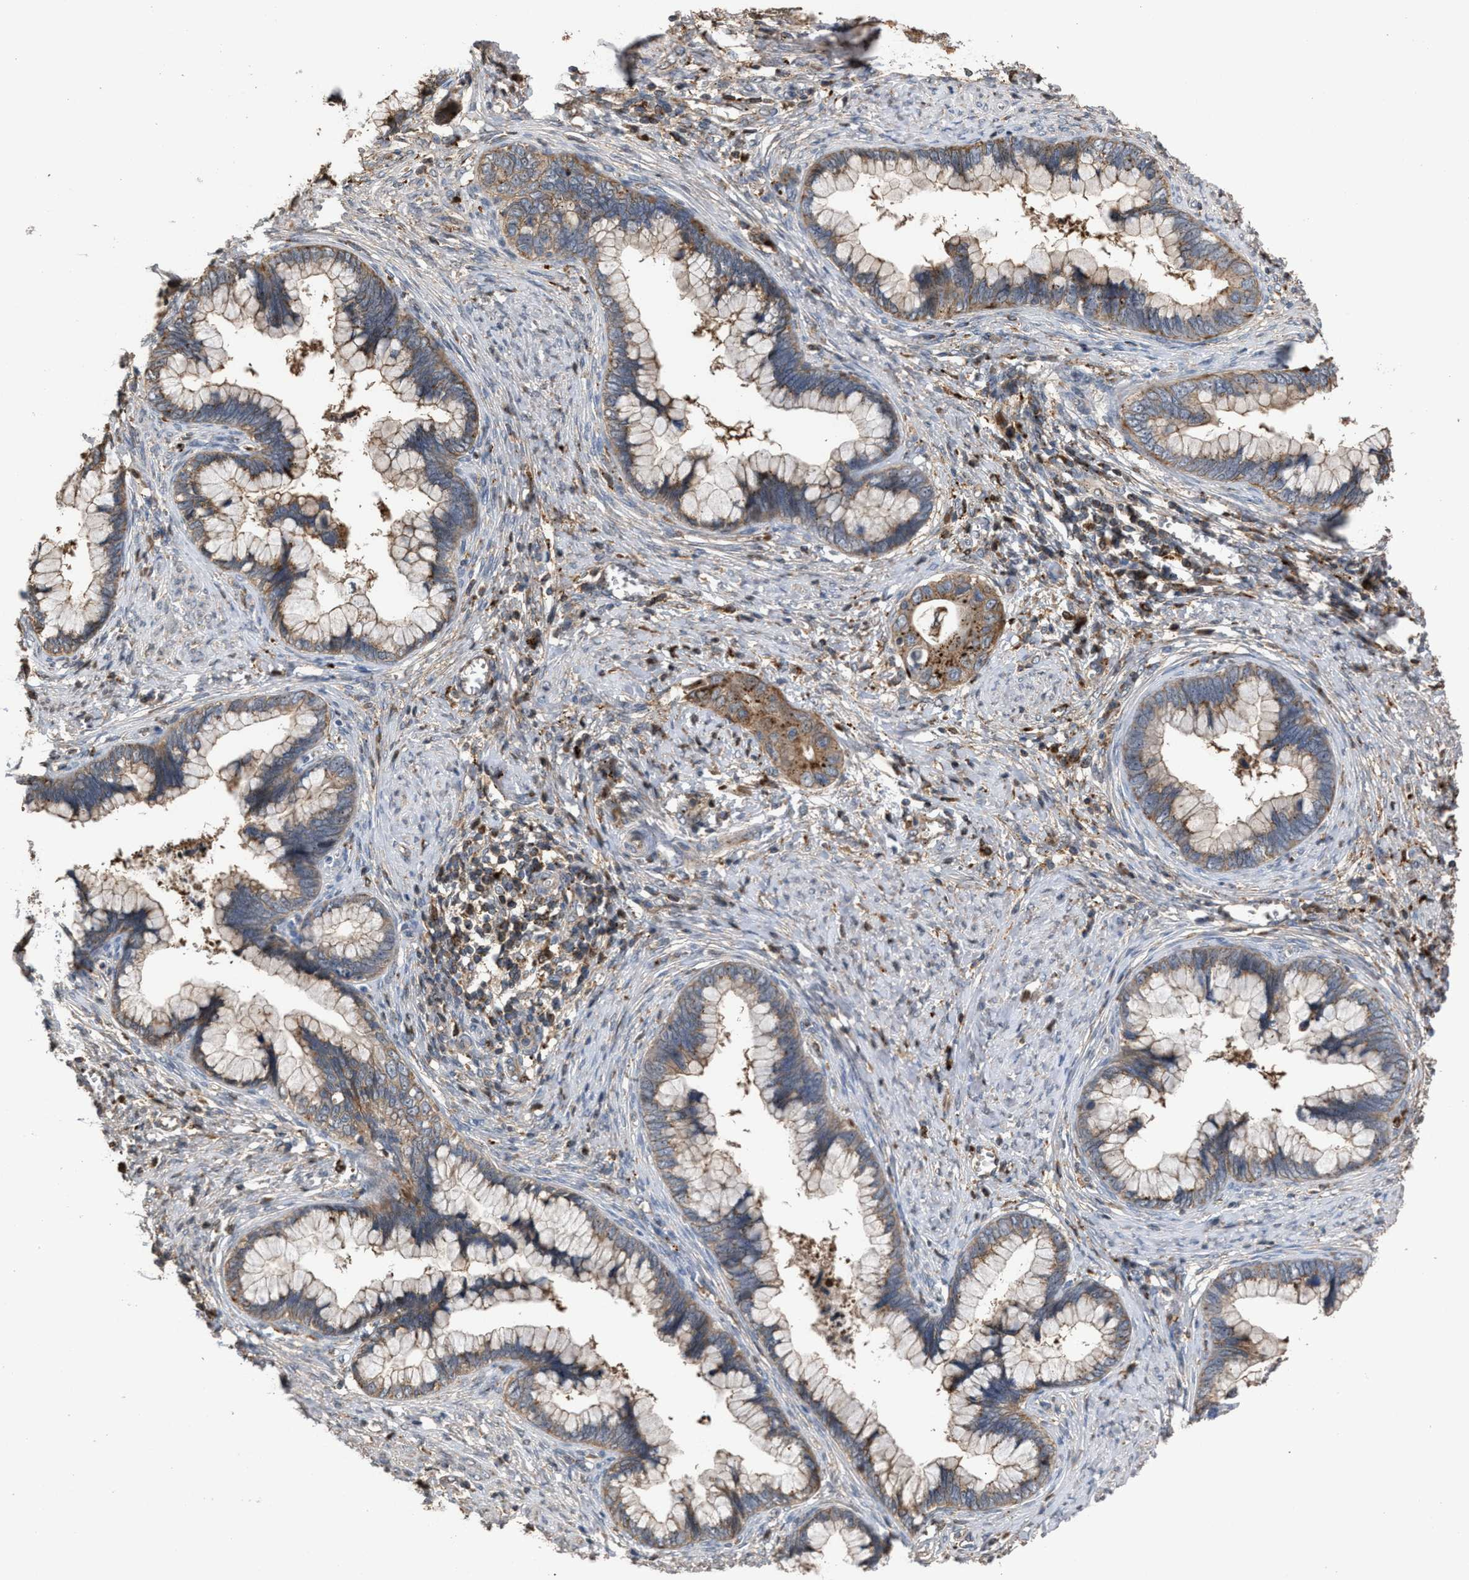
{"staining": {"intensity": "moderate", "quantity": ">75%", "location": "cytoplasmic/membranous"}, "tissue": "cervical cancer", "cell_type": "Tumor cells", "image_type": "cancer", "snomed": [{"axis": "morphology", "description": "Adenocarcinoma, NOS"}, {"axis": "topography", "description": "Cervix"}], "caption": "IHC of human adenocarcinoma (cervical) displays medium levels of moderate cytoplasmic/membranous expression in approximately >75% of tumor cells.", "gene": "ELMO3", "patient": {"sex": "female", "age": 44}}